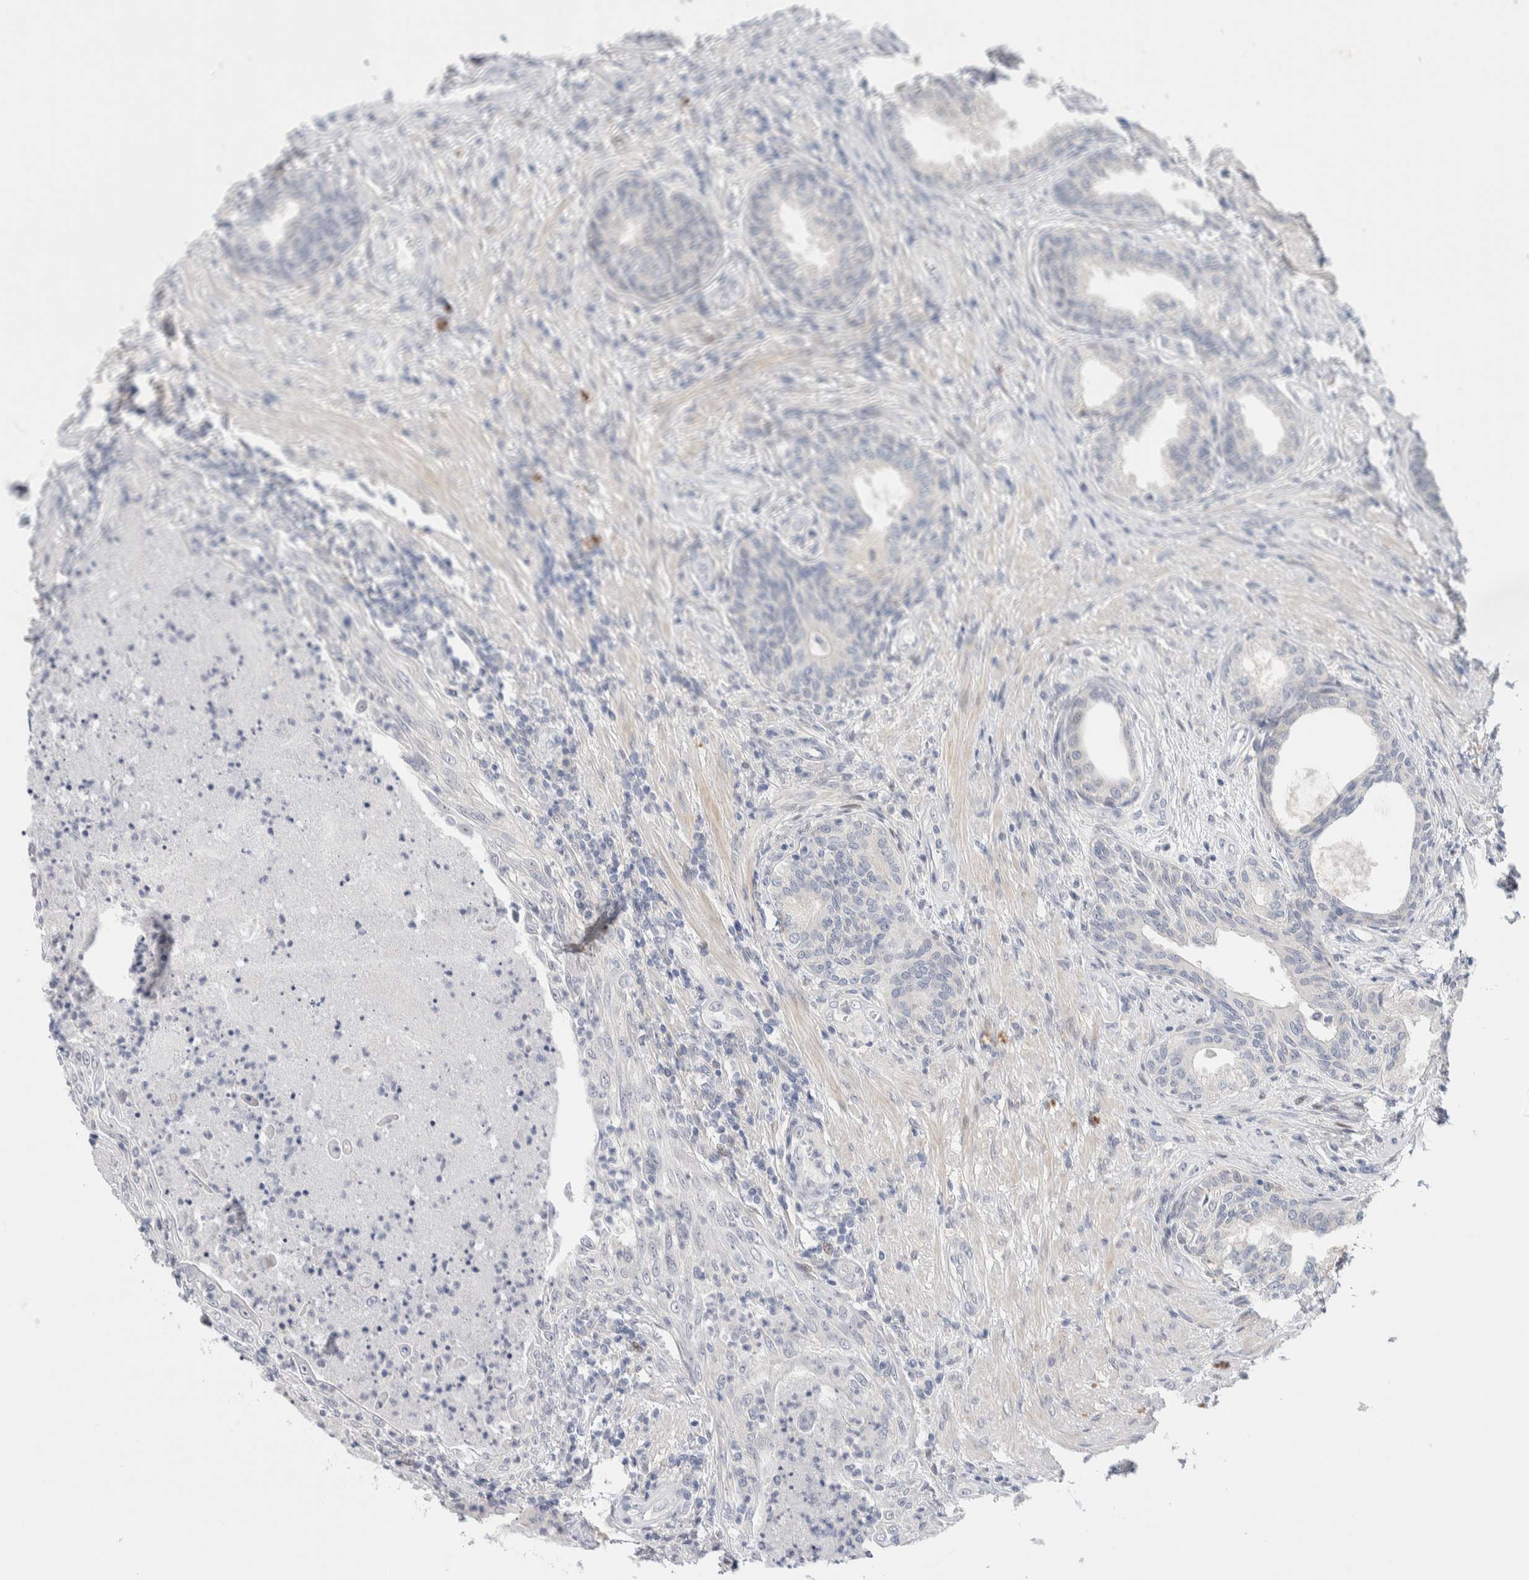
{"staining": {"intensity": "negative", "quantity": "none", "location": "none"}, "tissue": "prostate", "cell_type": "Glandular cells", "image_type": "normal", "snomed": [{"axis": "morphology", "description": "Normal tissue, NOS"}, {"axis": "topography", "description": "Prostate"}], "caption": "High power microscopy histopathology image of an IHC histopathology image of benign prostate, revealing no significant positivity in glandular cells. The staining was performed using DAB (3,3'-diaminobenzidine) to visualize the protein expression in brown, while the nuclei were stained in blue with hematoxylin (Magnification: 20x).", "gene": "DNAJB6", "patient": {"sex": "male", "age": 76}}